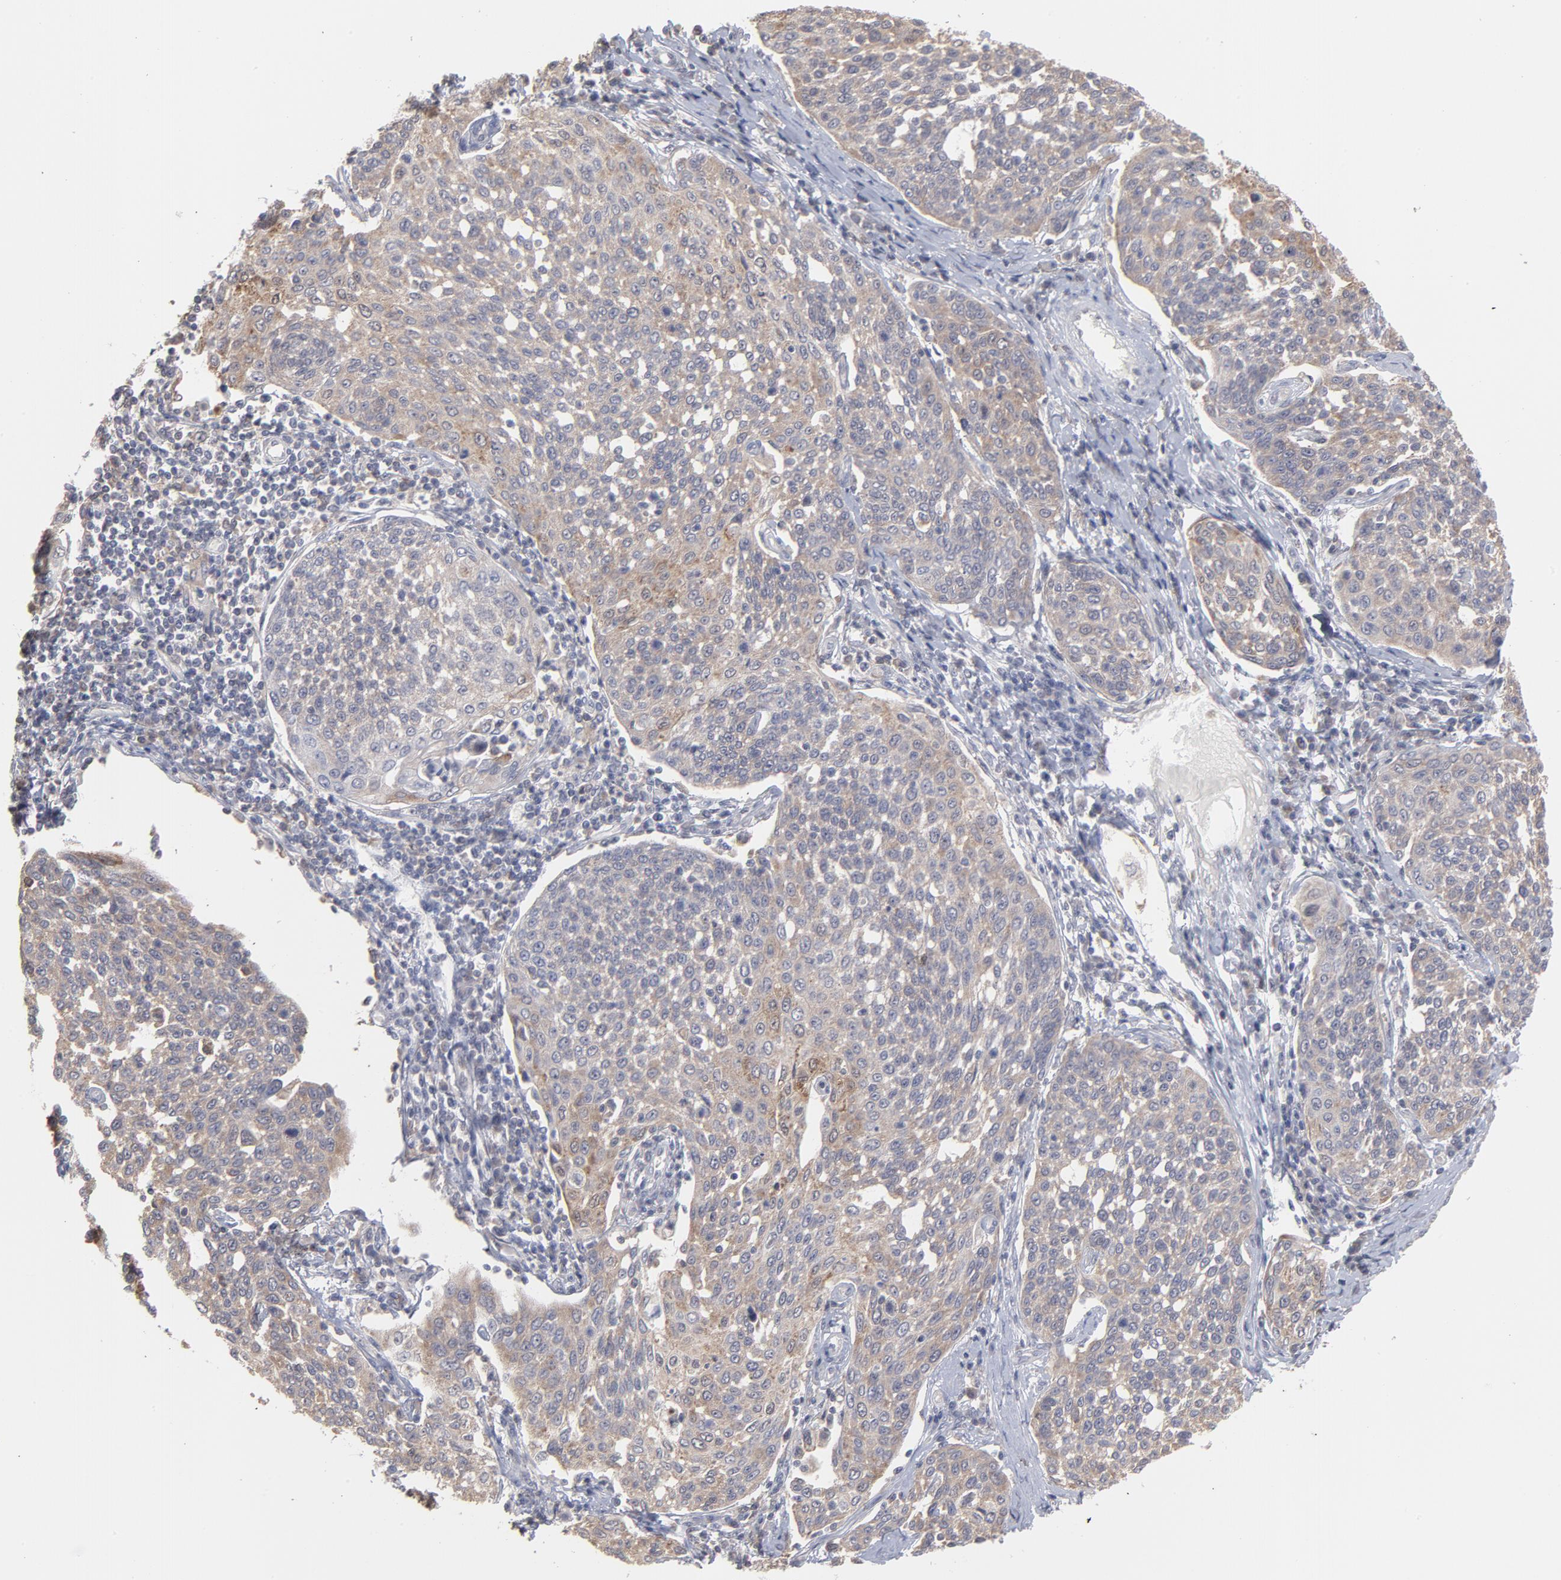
{"staining": {"intensity": "weak", "quantity": "25%-75%", "location": "cytoplasmic/membranous"}, "tissue": "cervical cancer", "cell_type": "Tumor cells", "image_type": "cancer", "snomed": [{"axis": "morphology", "description": "Squamous cell carcinoma, NOS"}, {"axis": "topography", "description": "Cervix"}], "caption": "DAB (3,3'-diaminobenzidine) immunohistochemical staining of human cervical cancer (squamous cell carcinoma) demonstrates weak cytoplasmic/membranous protein expression in about 25%-75% of tumor cells.", "gene": "OAS1", "patient": {"sex": "female", "age": 34}}